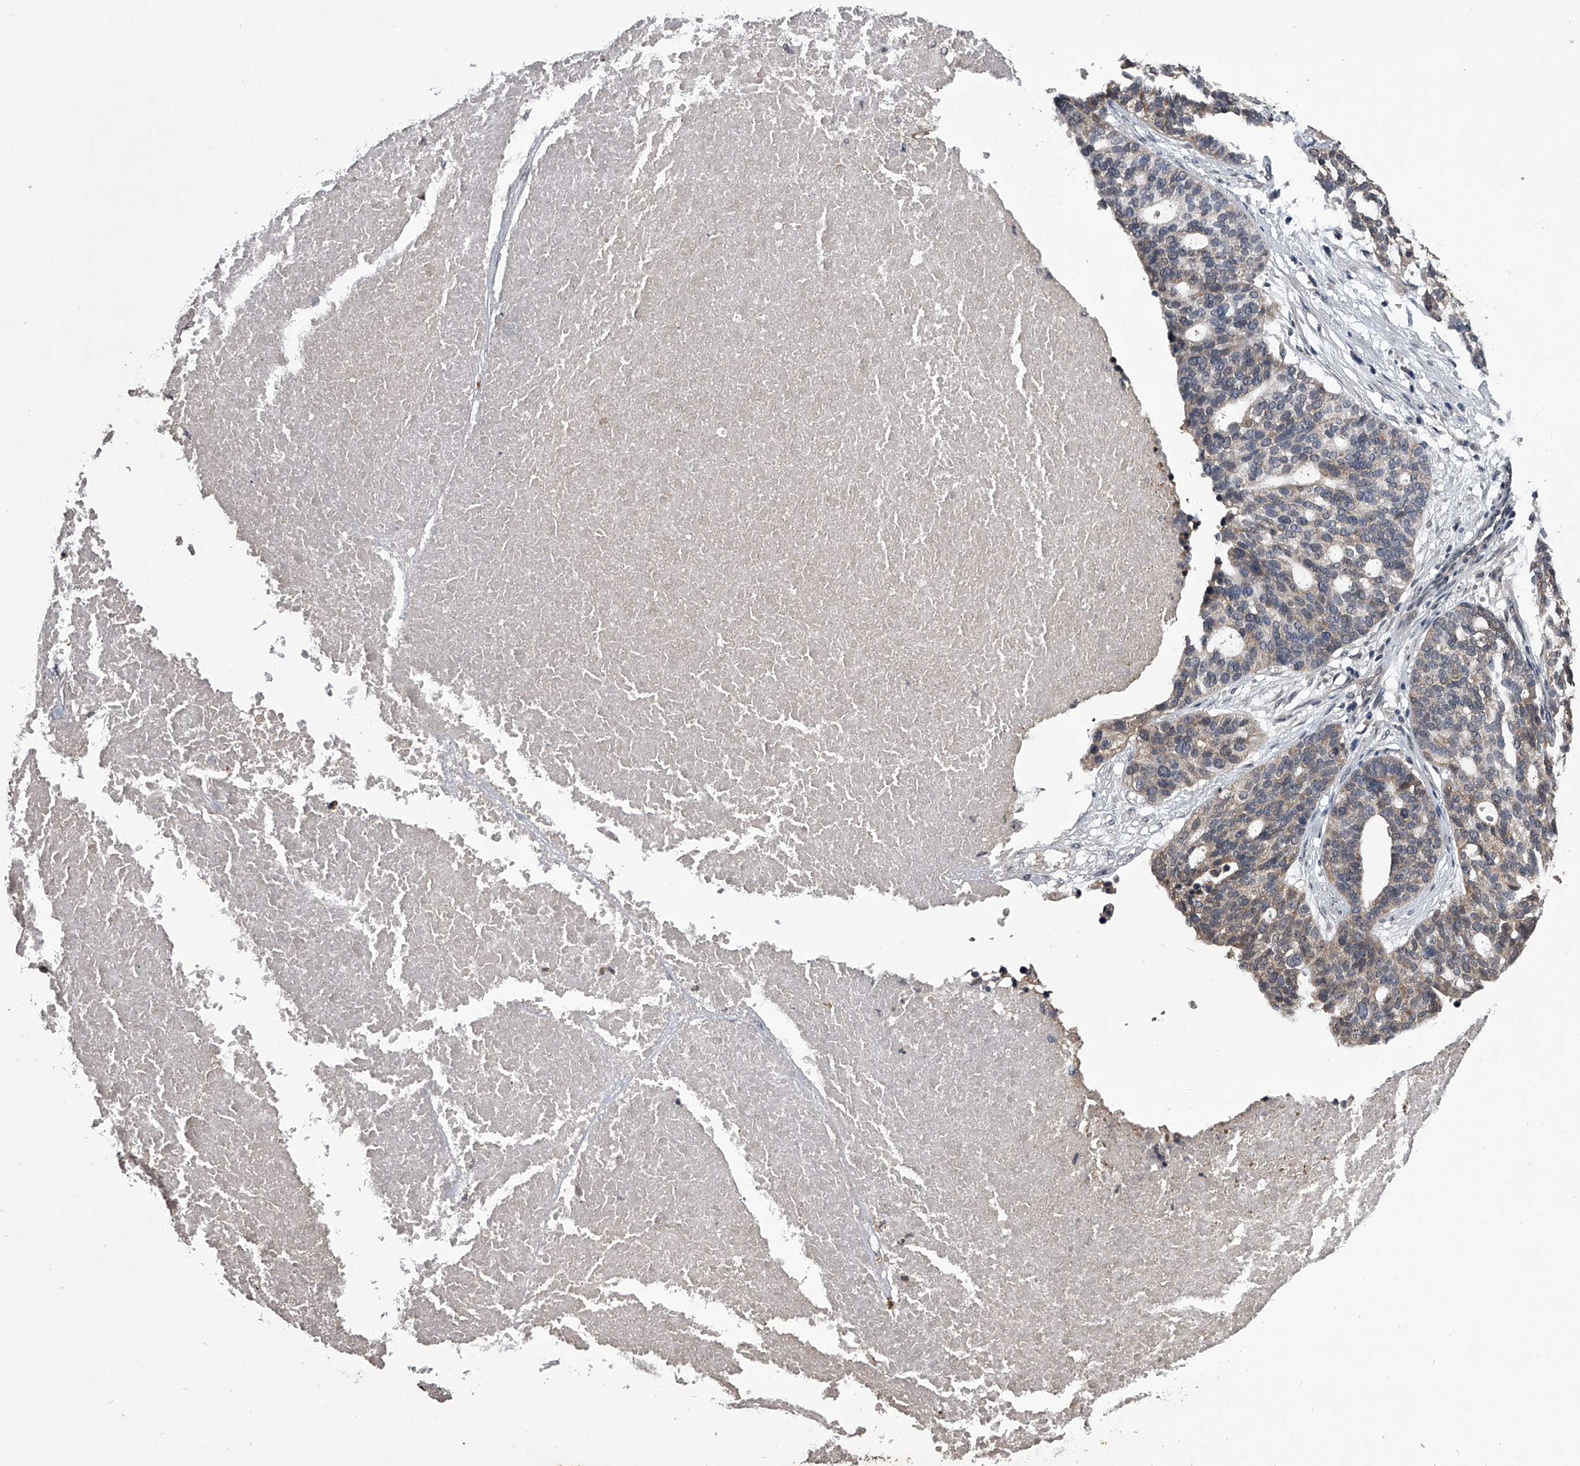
{"staining": {"intensity": "weak", "quantity": ">75%", "location": "cytoplasmic/membranous"}, "tissue": "ovarian cancer", "cell_type": "Tumor cells", "image_type": "cancer", "snomed": [{"axis": "morphology", "description": "Cystadenocarcinoma, serous, NOS"}, {"axis": "topography", "description": "Ovary"}], "caption": "Human ovarian cancer stained with a brown dye displays weak cytoplasmic/membranous positive staining in about >75% of tumor cells.", "gene": "TSNAX", "patient": {"sex": "female", "age": 59}}